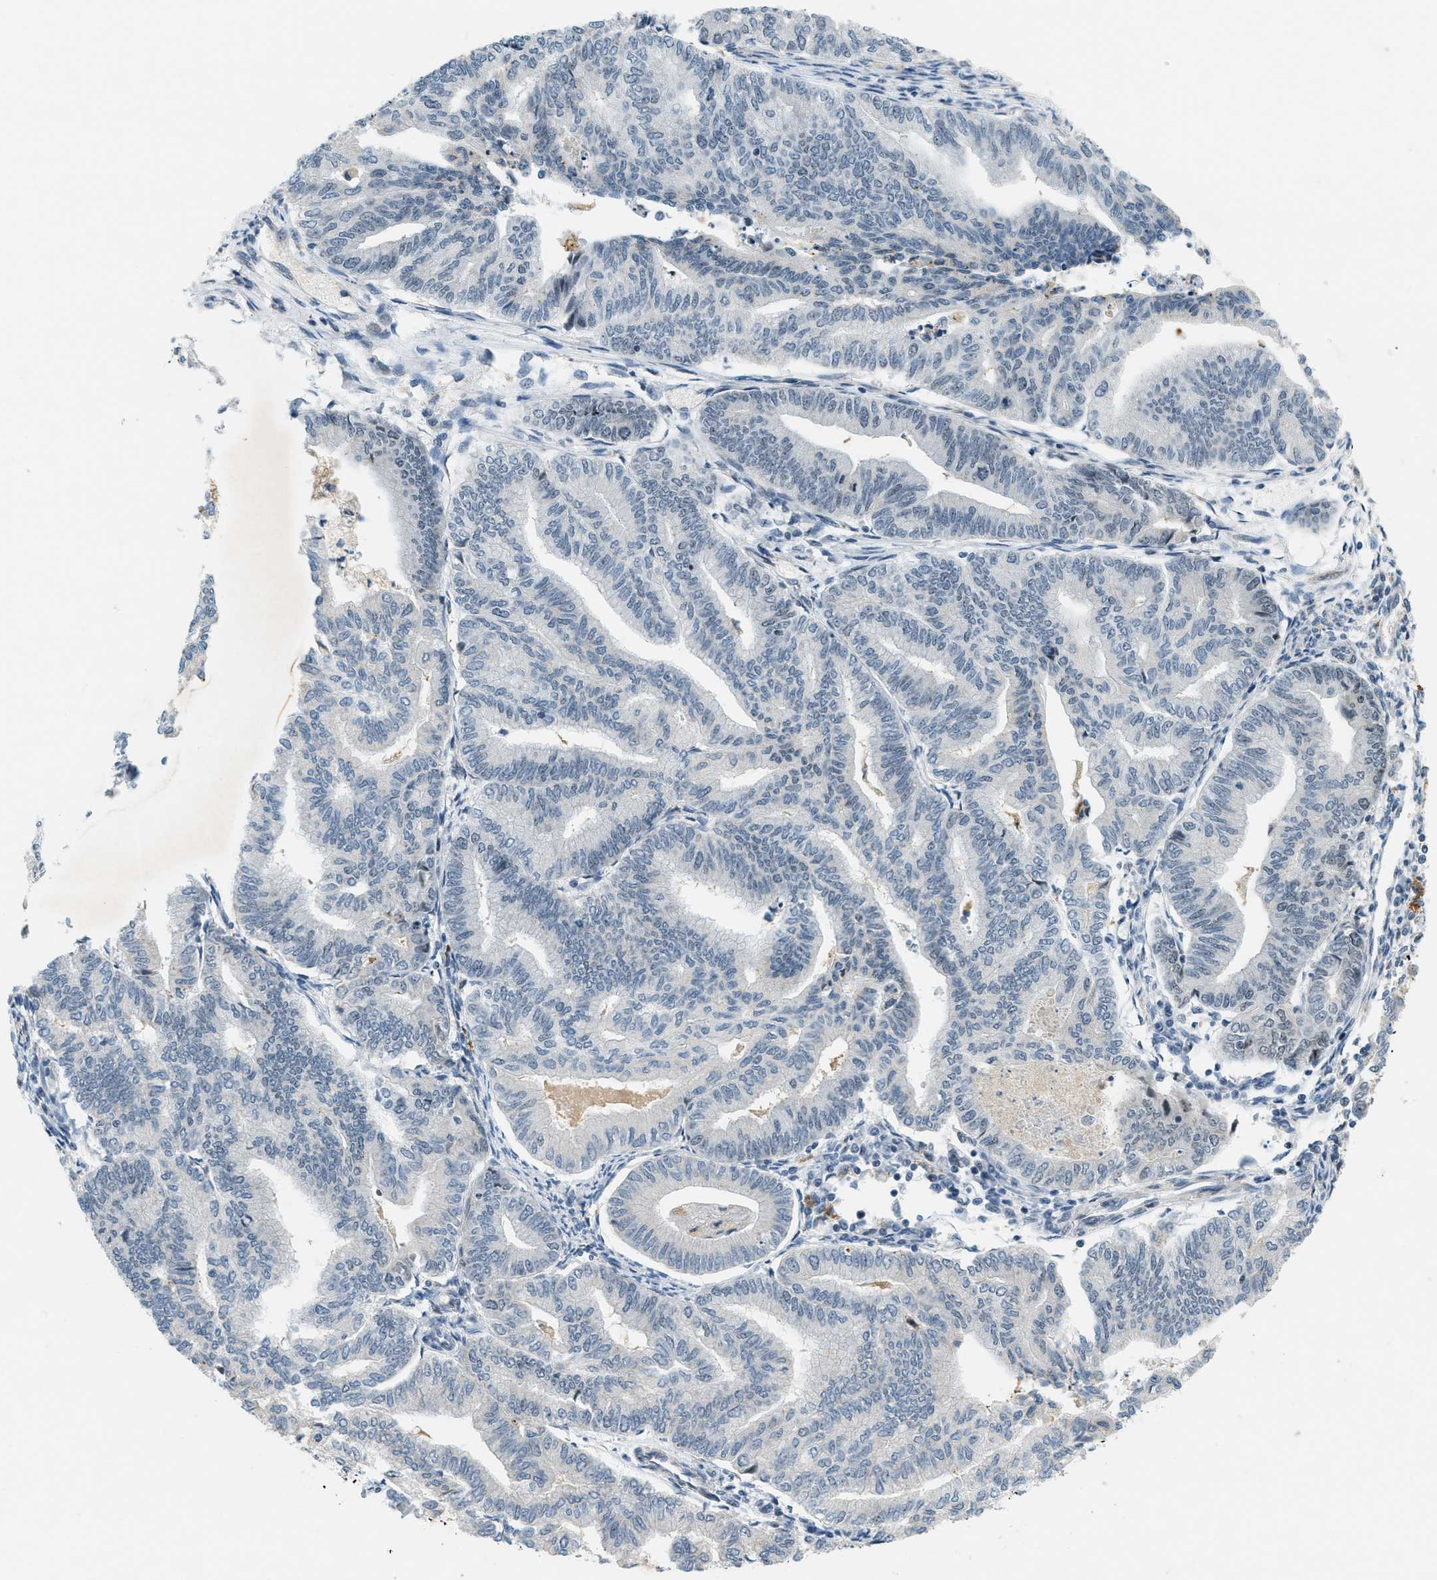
{"staining": {"intensity": "weak", "quantity": "<25%", "location": "nuclear"}, "tissue": "endometrial cancer", "cell_type": "Tumor cells", "image_type": "cancer", "snomed": [{"axis": "morphology", "description": "Adenocarcinoma, NOS"}, {"axis": "topography", "description": "Endometrium"}], "caption": "Tumor cells show no significant expression in endometrial adenocarcinoma.", "gene": "DDX47", "patient": {"sex": "female", "age": 79}}